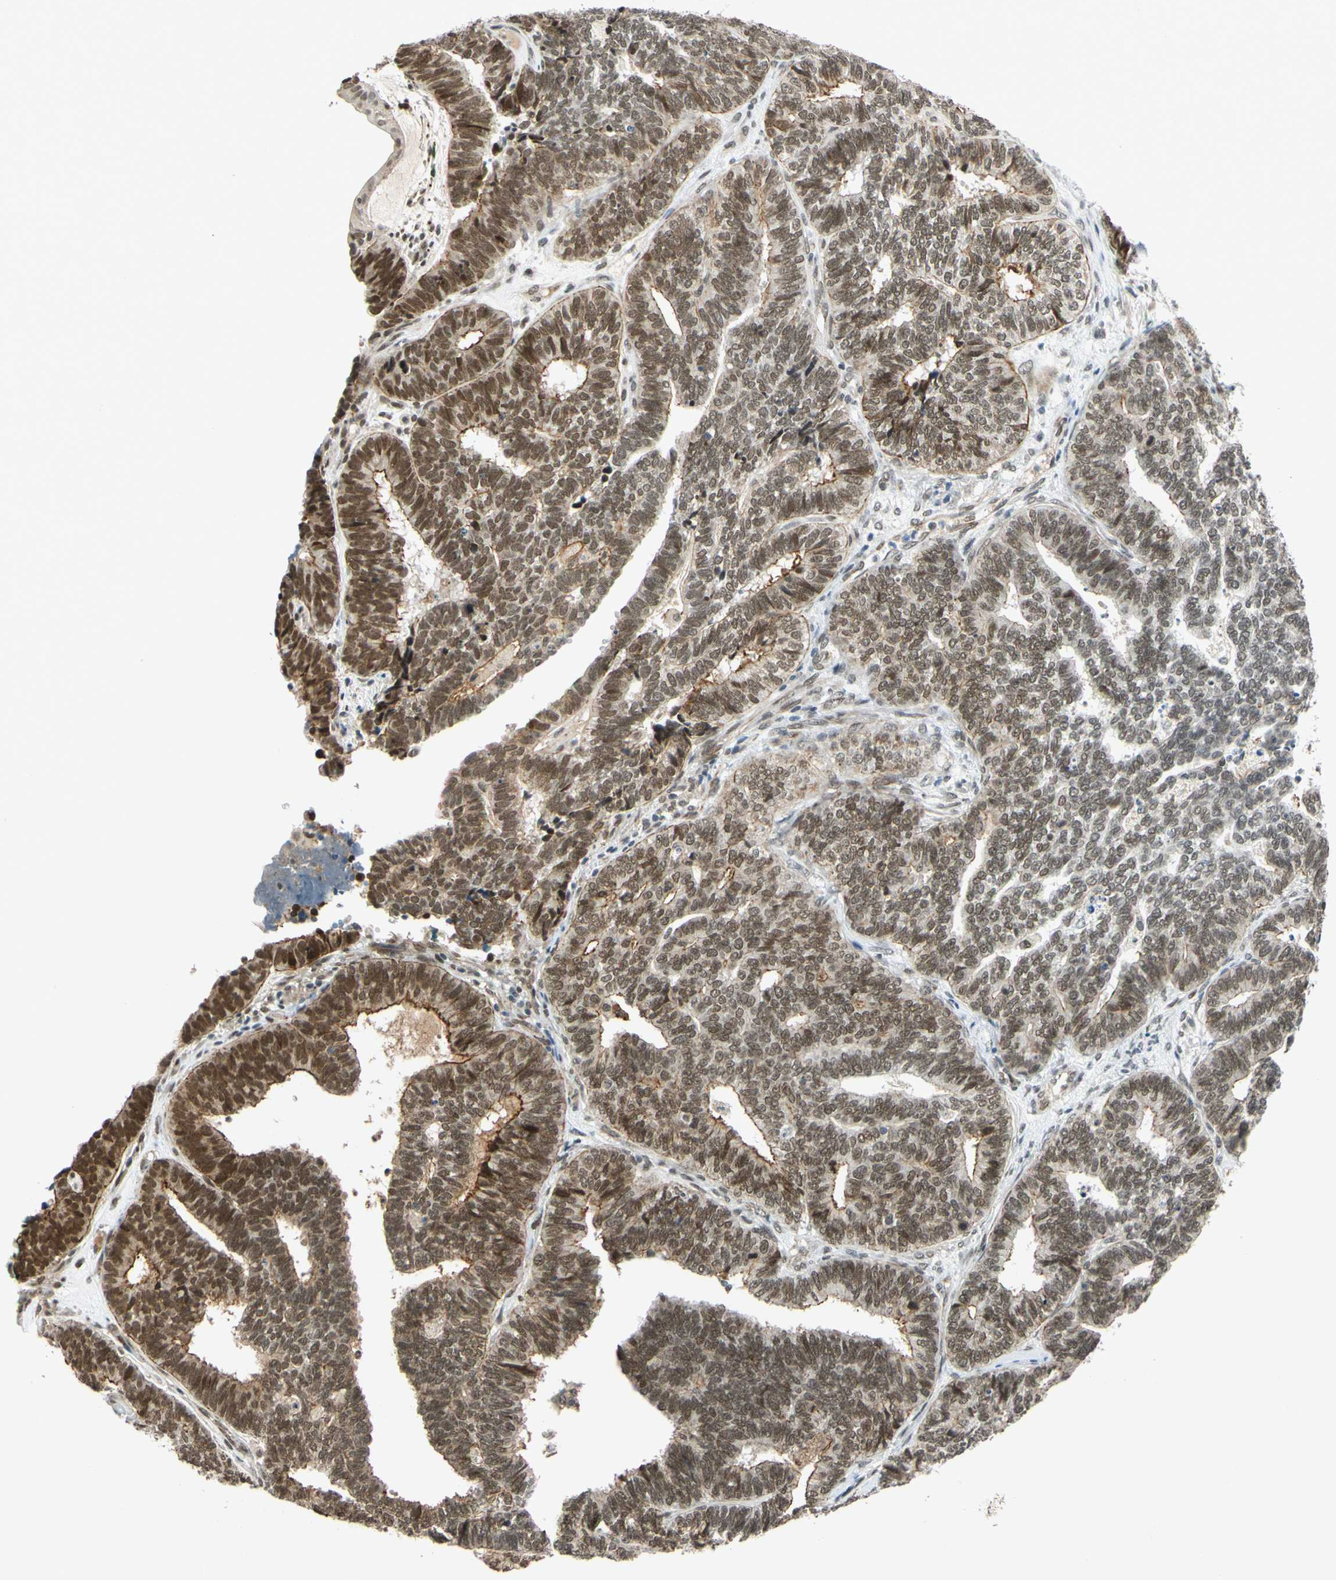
{"staining": {"intensity": "moderate", "quantity": ">75%", "location": "cytoplasmic/membranous,nuclear"}, "tissue": "endometrial cancer", "cell_type": "Tumor cells", "image_type": "cancer", "snomed": [{"axis": "morphology", "description": "Adenocarcinoma, NOS"}, {"axis": "topography", "description": "Endometrium"}], "caption": "Immunohistochemistry (IHC) of human adenocarcinoma (endometrial) demonstrates medium levels of moderate cytoplasmic/membranous and nuclear expression in approximately >75% of tumor cells. (Brightfield microscopy of DAB IHC at high magnification).", "gene": "POGZ", "patient": {"sex": "female", "age": 70}}